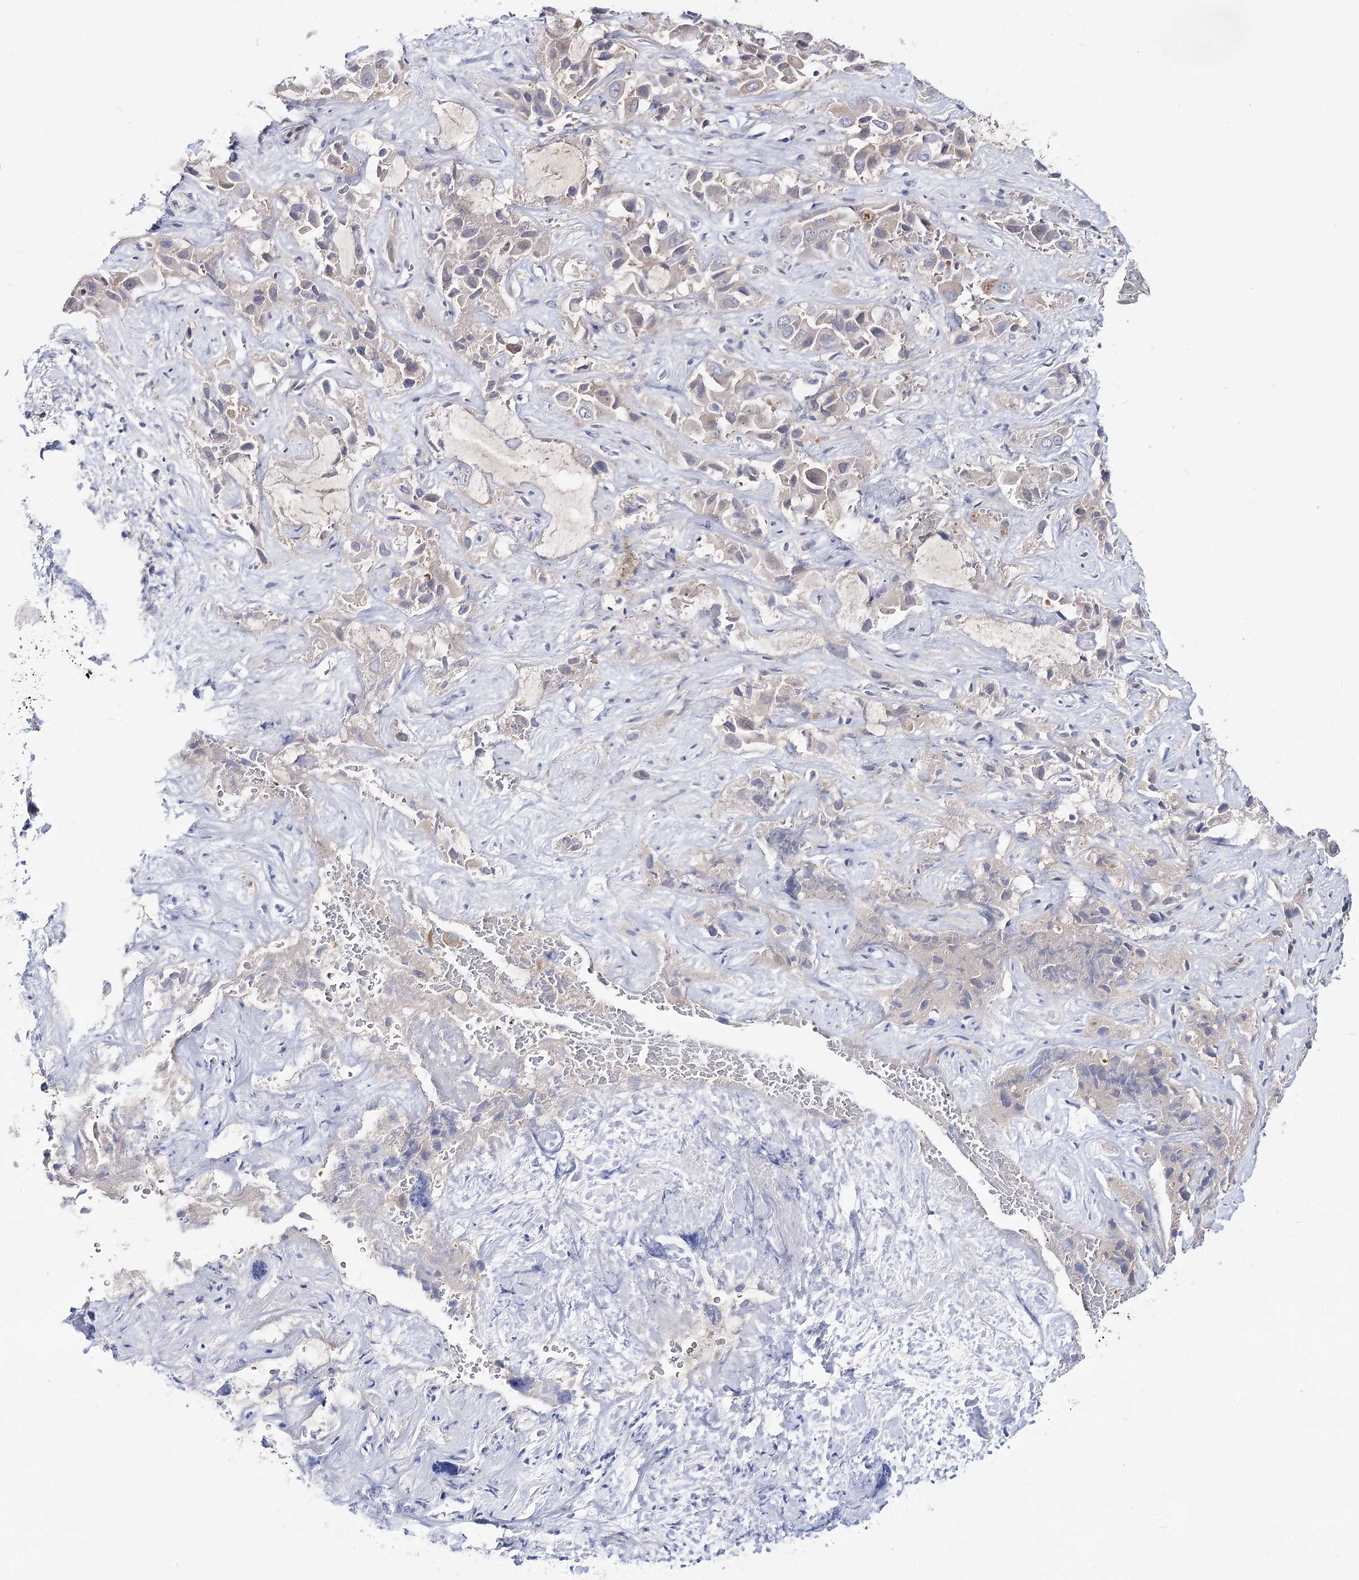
{"staining": {"intensity": "negative", "quantity": "none", "location": "none"}, "tissue": "liver cancer", "cell_type": "Tumor cells", "image_type": "cancer", "snomed": [{"axis": "morphology", "description": "Cholangiocarcinoma"}, {"axis": "topography", "description": "Liver"}], "caption": "DAB (3,3'-diaminobenzidine) immunohistochemical staining of liver cancer (cholangiocarcinoma) shows no significant staining in tumor cells.", "gene": "UGP2", "patient": {"sex": "female", "age": 52}}